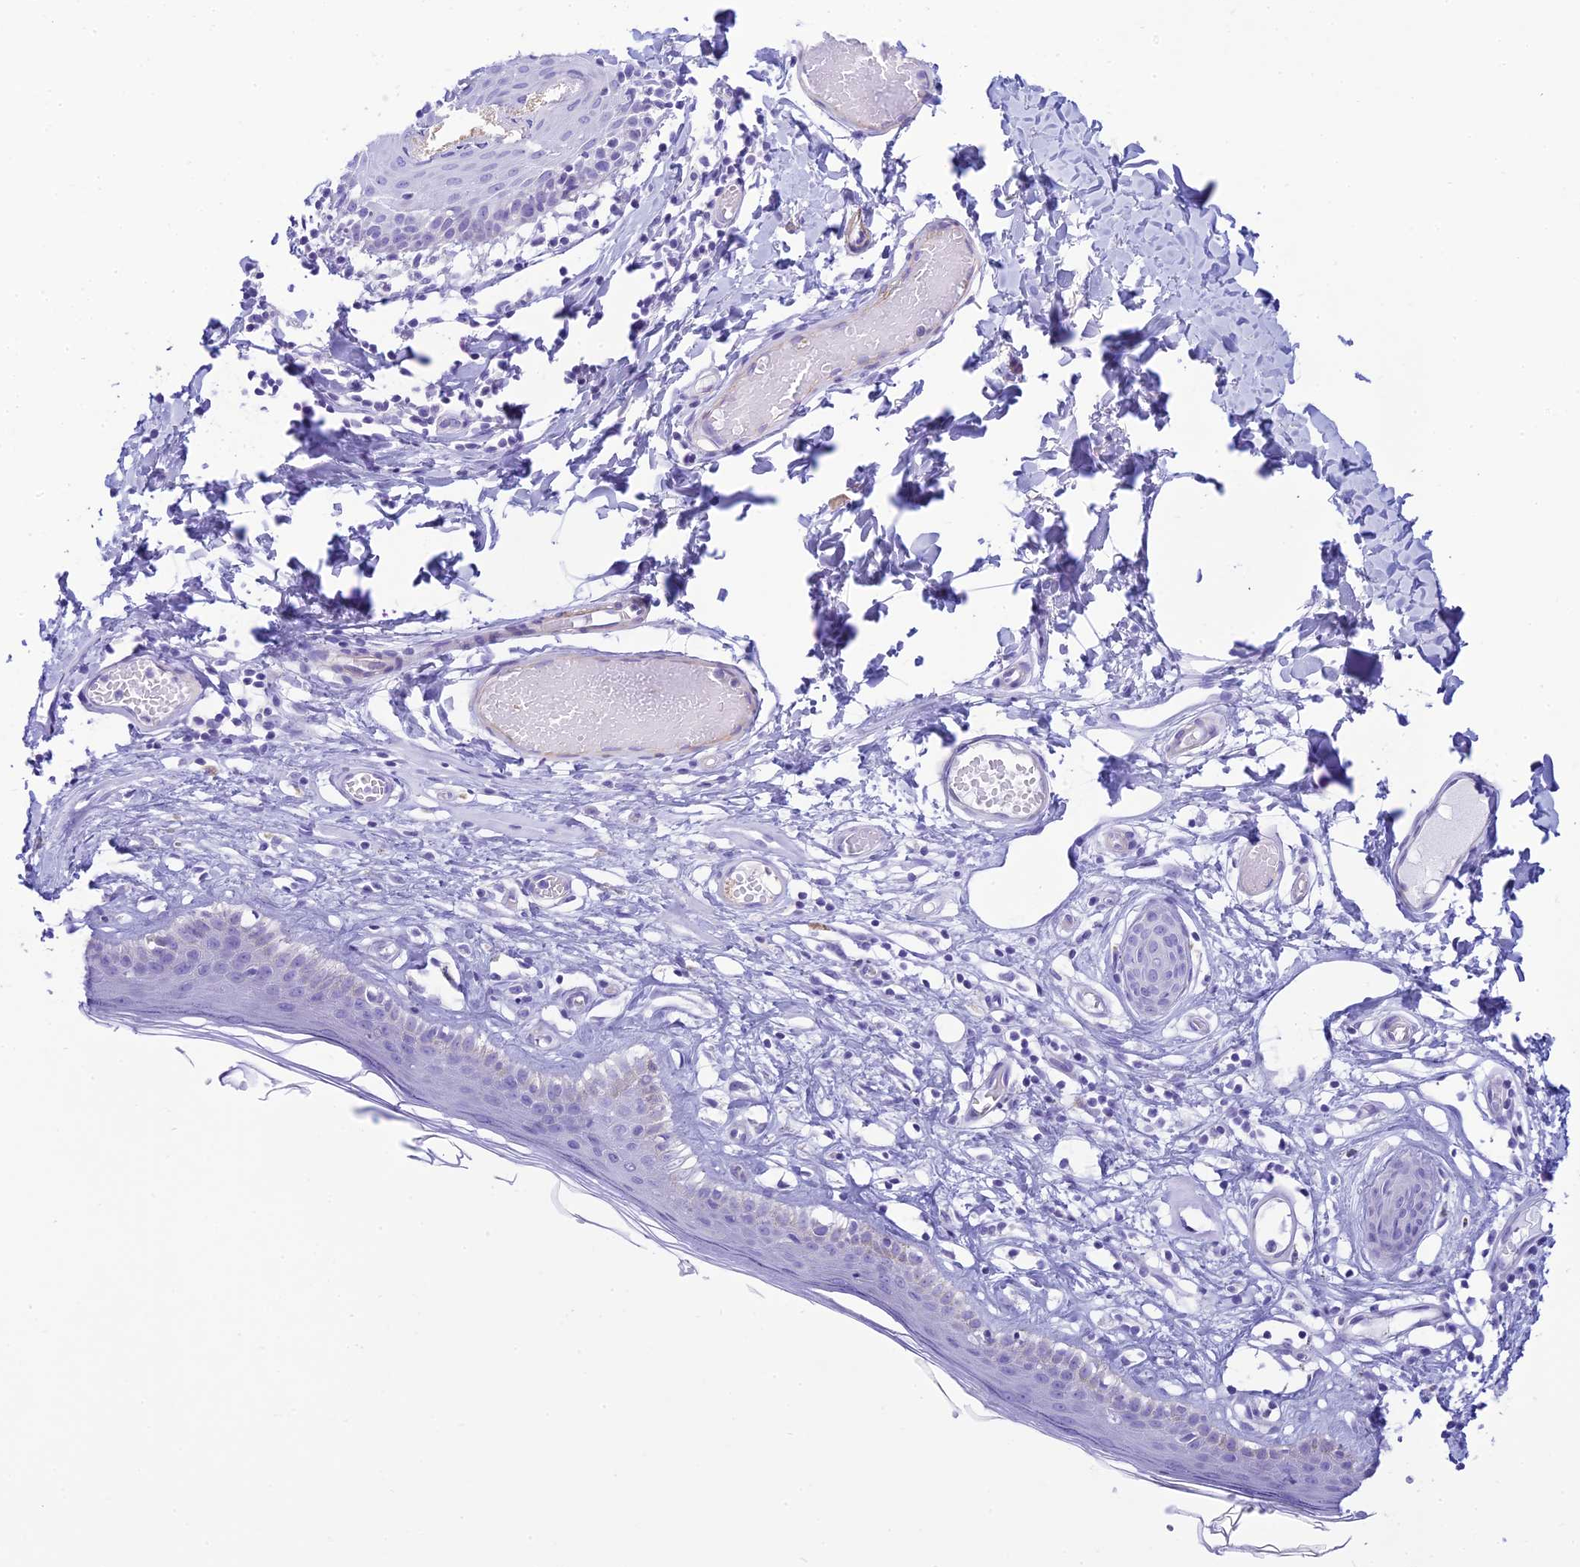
{"staining": {"intensity": "negative", "quantity": "none", "location": "none"}, "tissue": "skin", "cell_type": "Epidermal cells", "image_type": "normal", "snomed": [{"axis": "morphology", "description": "Normal tissue, NOS"}, {"axis": "topography", "description": "Adipose tissue"}, {"axis": "topography", "description": "Vascular tissue"}, {"axis": "topography", "description": "Vulva"}, {"axis": "topography", "description": "Peripheral nerve tissue"}], "caption": "Epidermal cells show no significant protein staining in unremarkable skin.", "gene": "FBXW4", "patient": {"sex": "female", "age": 86}}